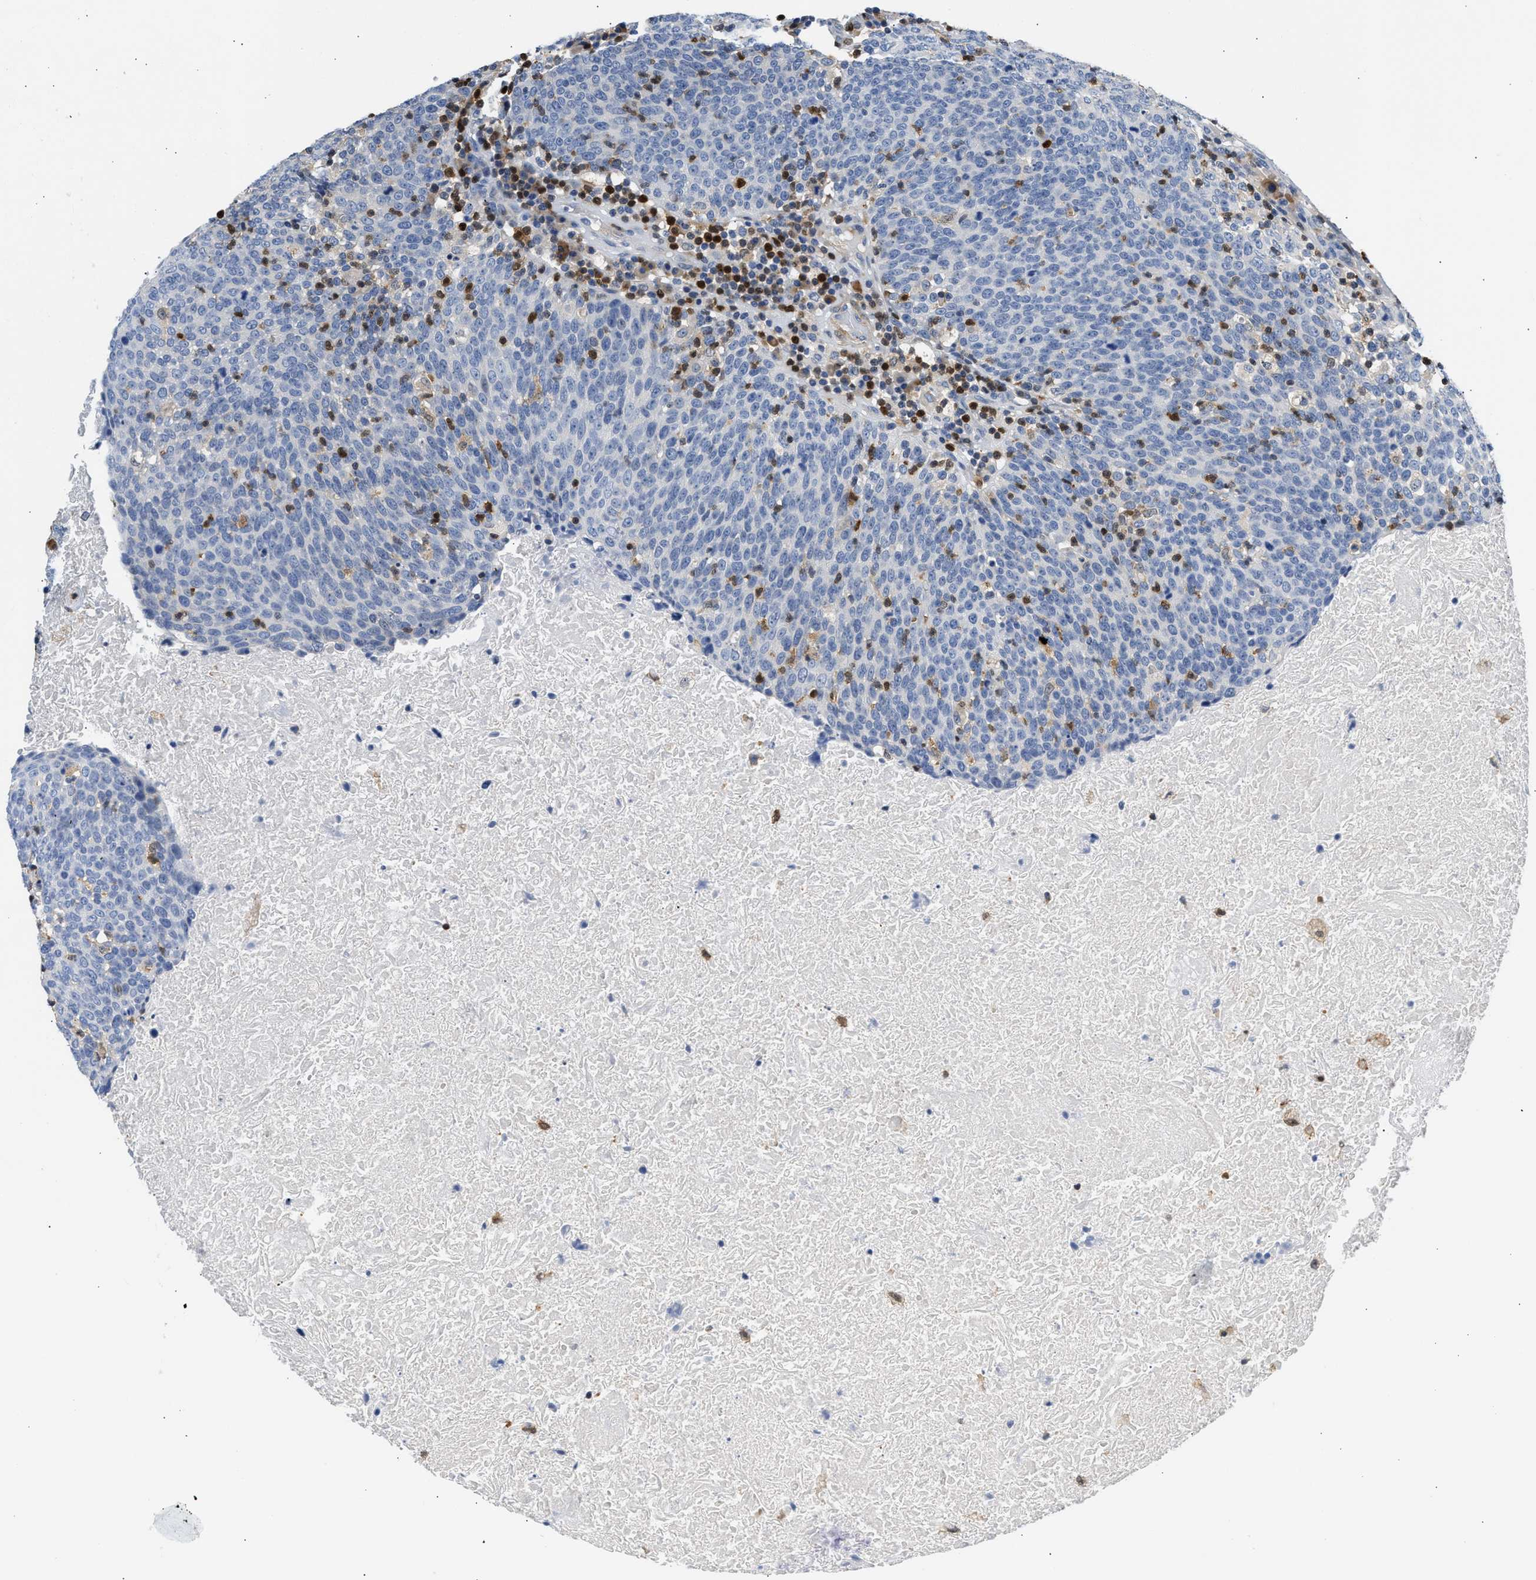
{"staining": {"intensity": "negative", "quantity": "none", "location": "none"}, "tissue": "head and neck cancer", "cell_type": "Tumor cells", "image_type": "cancer", "snomed": [{"axis": "morphology", "description": "Squamous cell carcinoma, NOS"}, {"axis": "morphology", "description": "Squamous cell carcinoma, metastatic, NOS"}, {"axis": "topography", "description": "Lymph node"}, {"axis": "topography", "description": "Head-Neck"}], "caption": "Head and neck squamous cell carcinoma stained for a protein using immunohistochemistry (IHC) exhibits no staining tumor cells.", "gene": "SLIT2", "patient": {"sex": "male", "age": 62}}